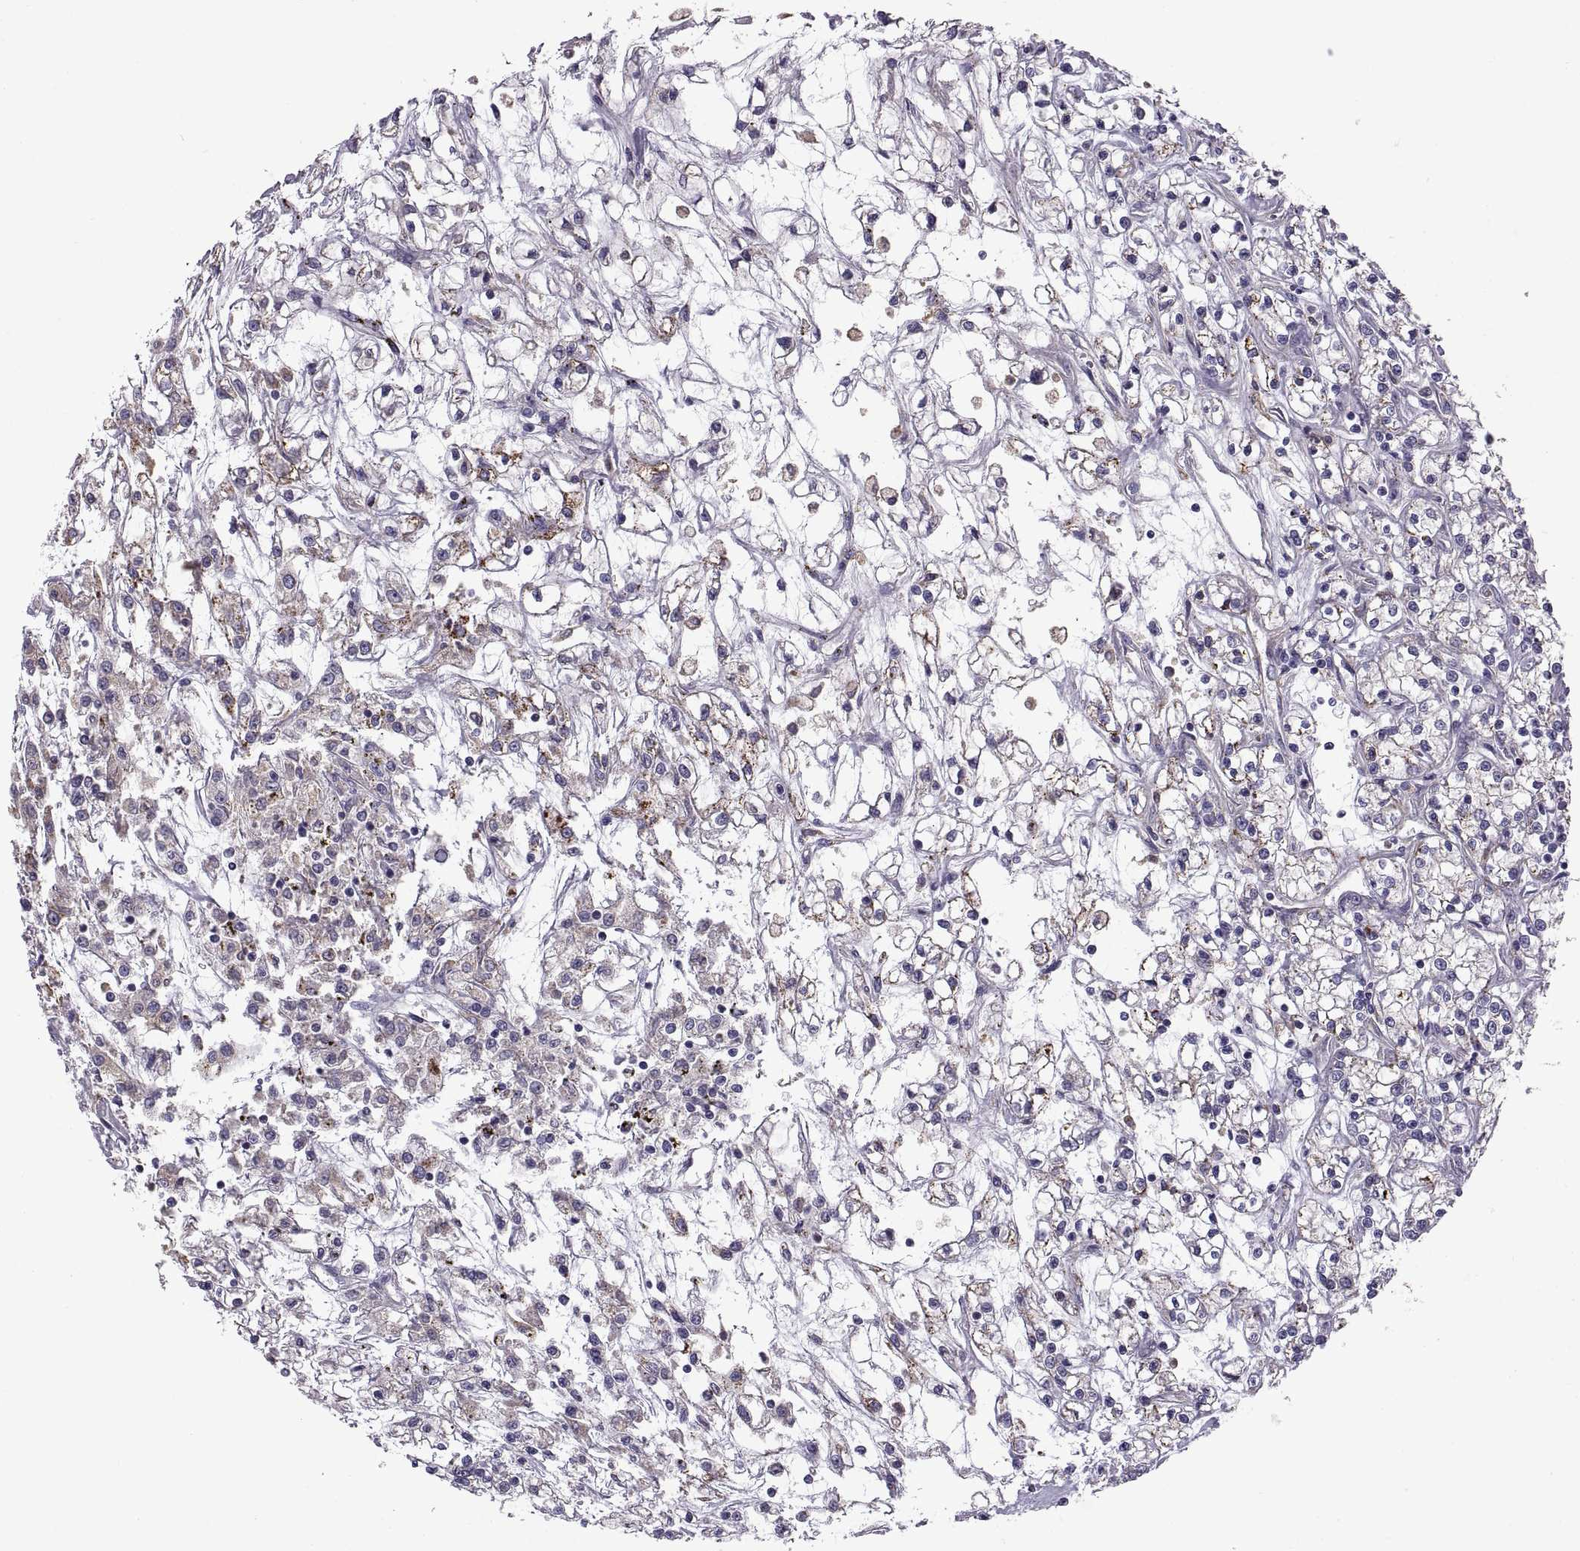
{"staining": {"intensity": "negative", "quantity": "none", "location": "none"}, "tissue": "renal cancer", "cell_type": "Tumor cells", "image_type": "cancer", "snomed": [{"axis": "morphology", "description": "Adenocarcinoma, NOS"}, {"axis": "topography", "description": "Kidney"}], "caption": "The IHC micrograph has no significant expression in tumor cells of renal cancer (adenocarcinoma) tissue.", "gene": "ARSL", "patient": {"sex": "female", "age": 59}}